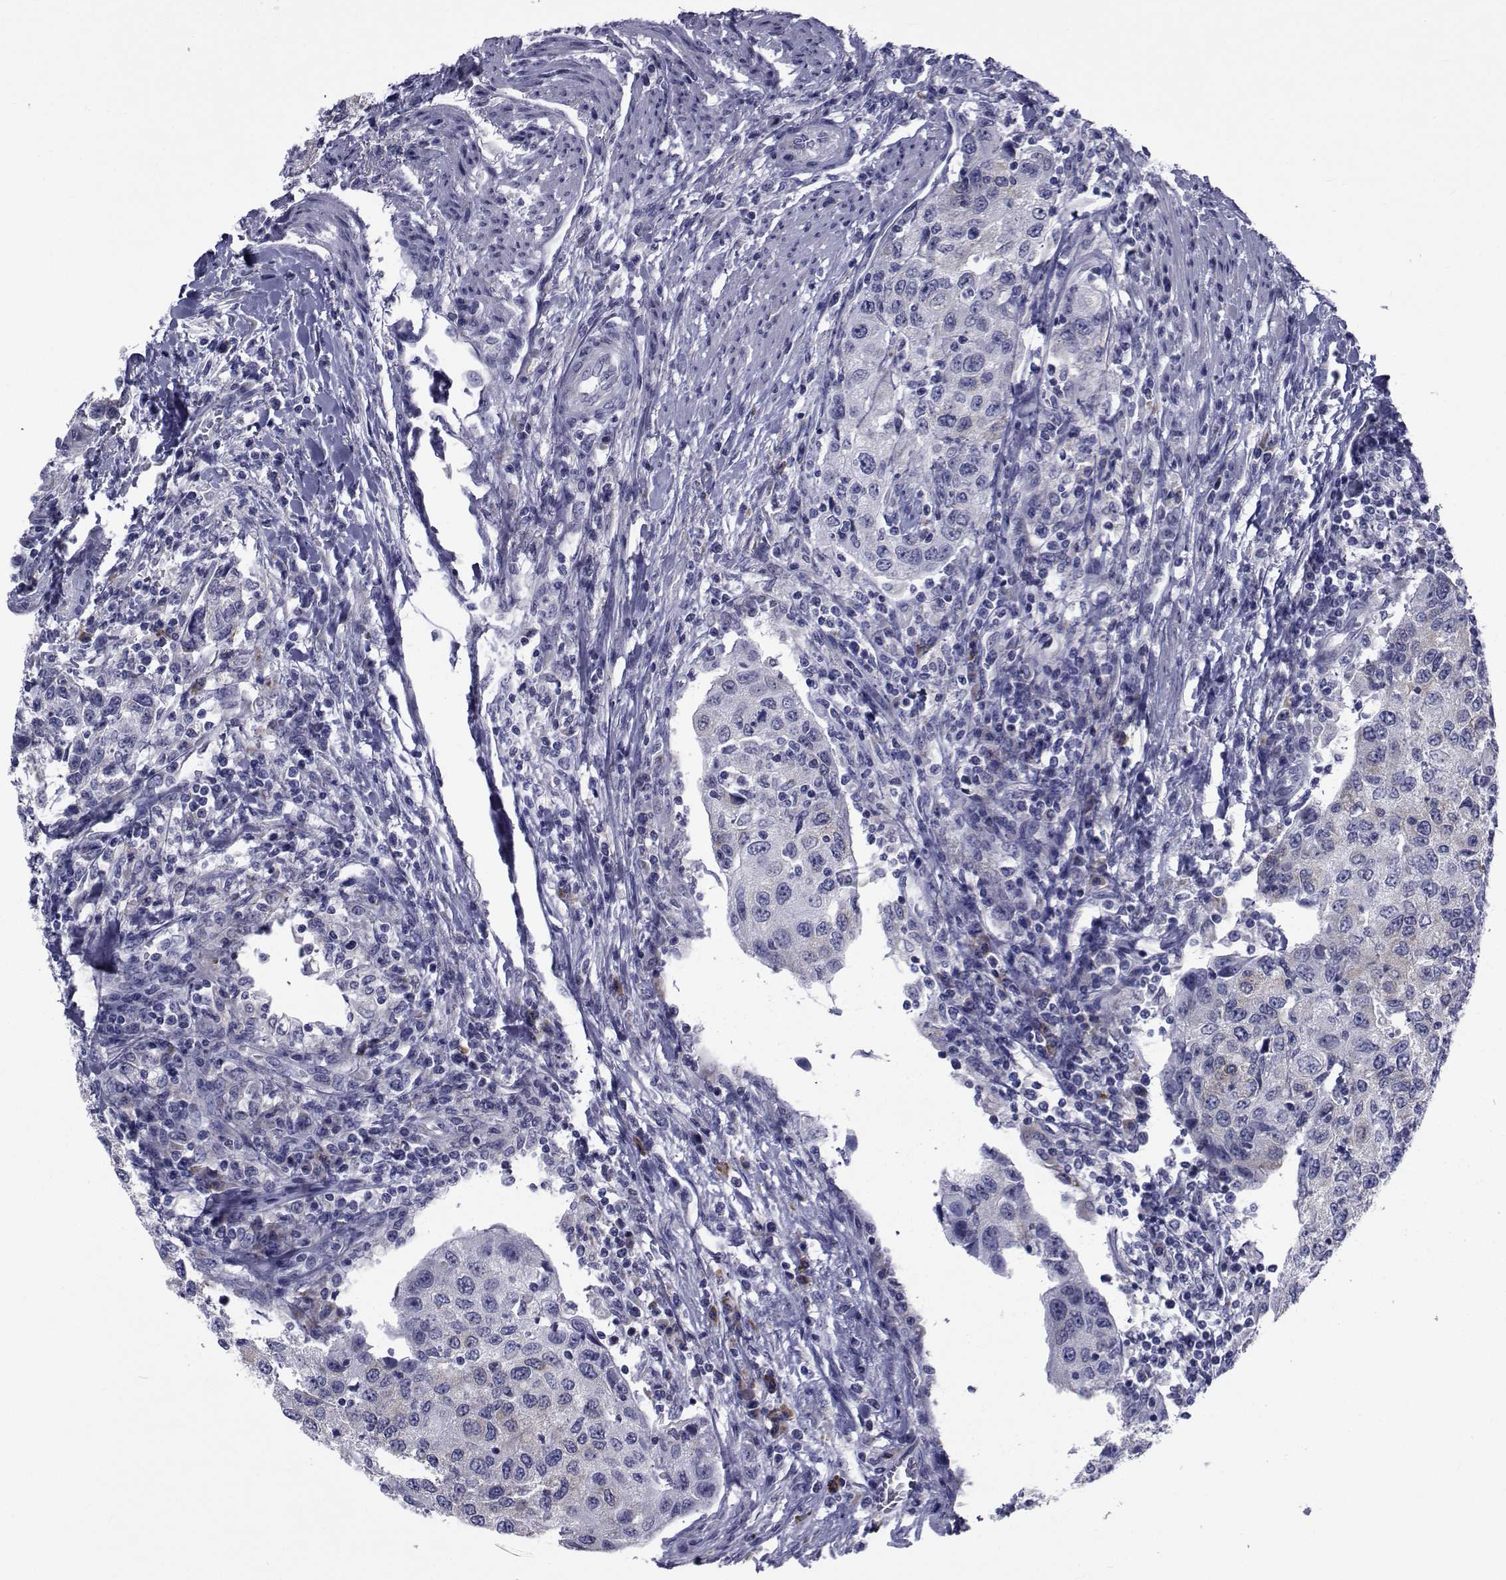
{"staining": {"intensity": "negative", "quantity": "none", "location": "none"}, "tissue": "urothelial cancer", "cell_type": "Tumor cells", "image_type": "cancer", "snomed": [{"axis": "morphology", "description": "Urothelial carcinoma, High grade"}, {"axis": "topography", "description": "Urinary bladder"}], "caption": "Immunohistochemistry (IHC) of human urothelial cancer displays no positivity in tumor cells.", "gene": "ROPN1", "patient": {"sex": "female", "age": 78}}